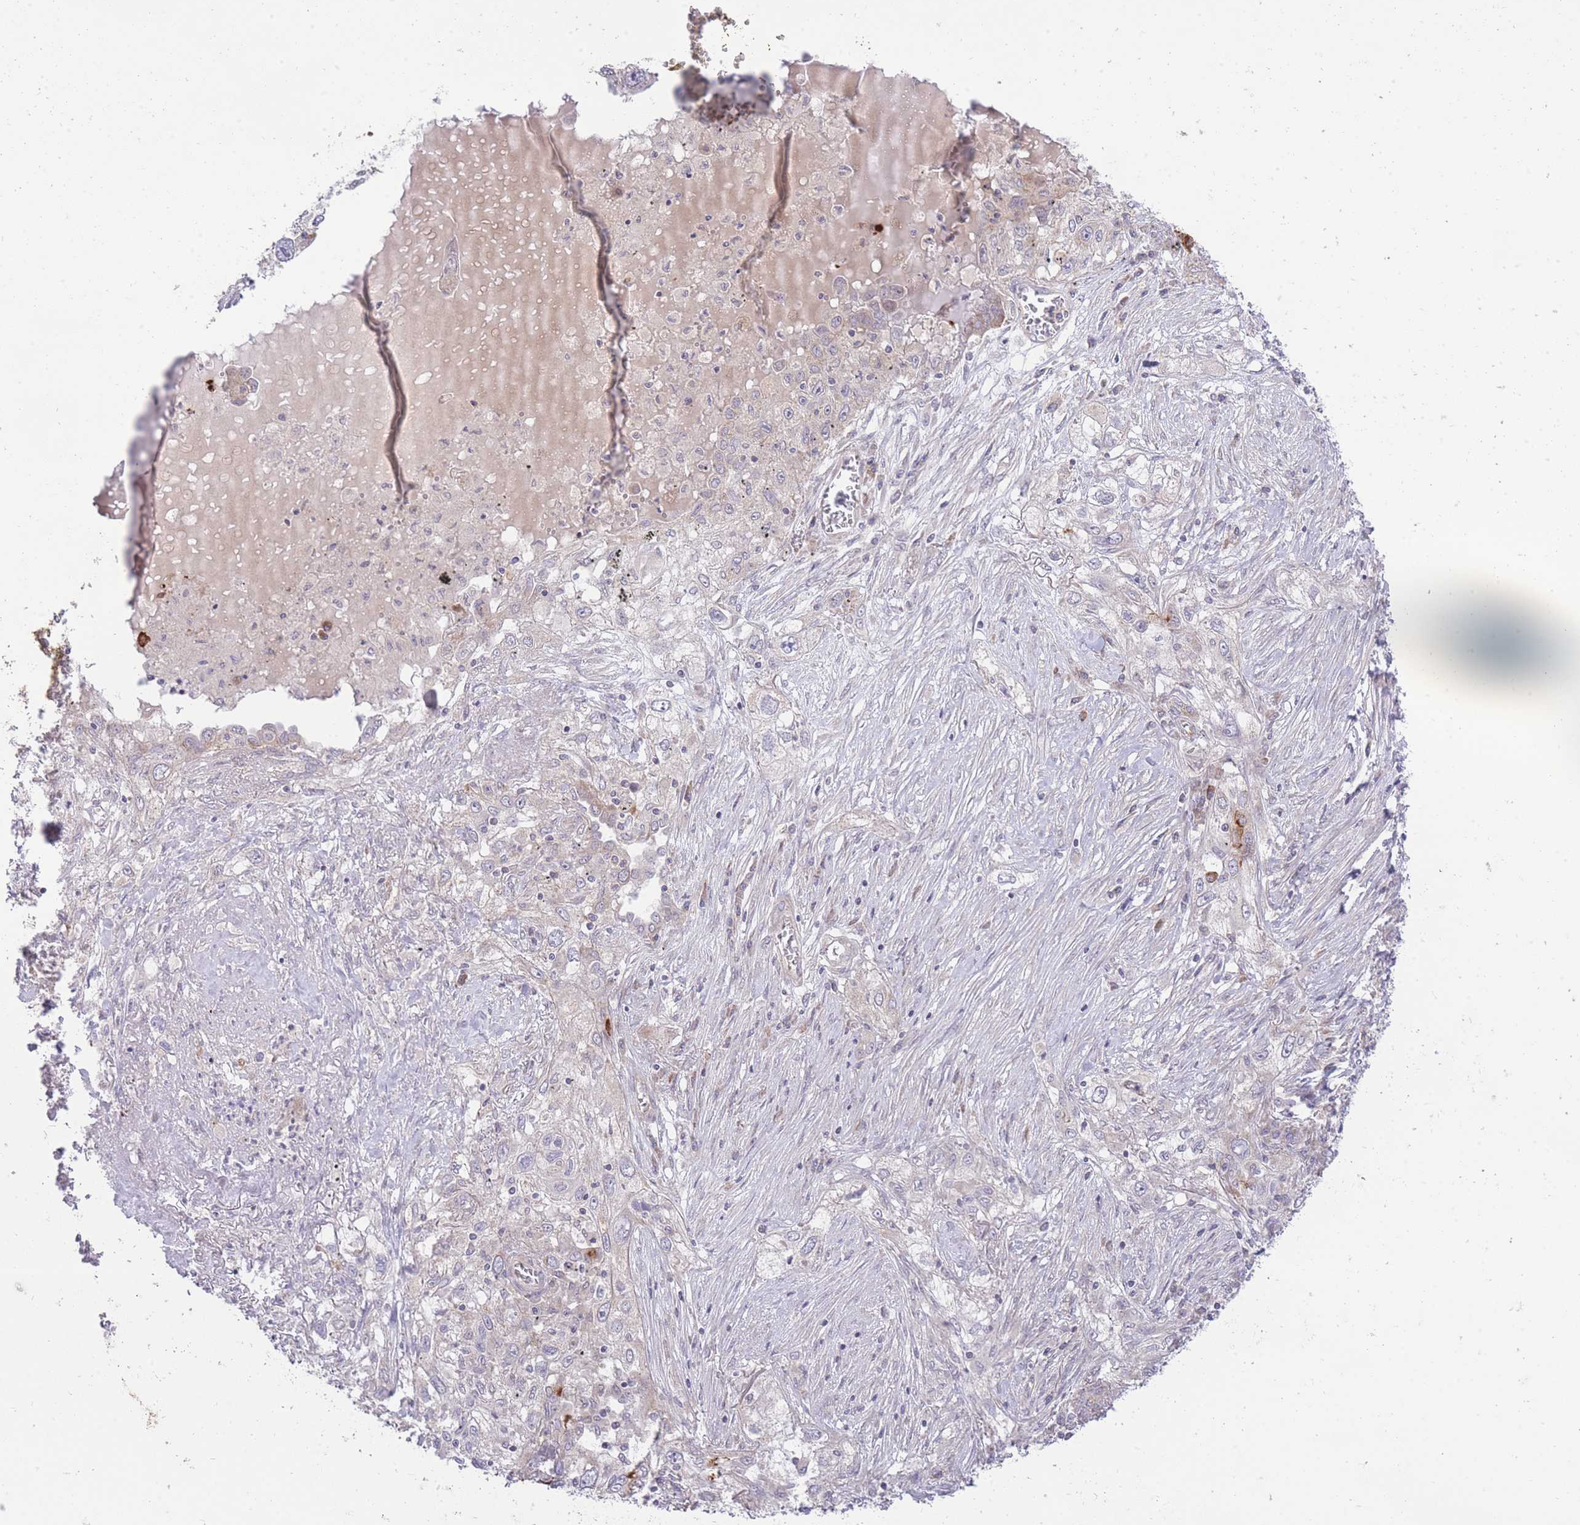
{"staining": {"intensity": "negative", "quantity": "none", "location": "none"}, "tissue": "lung cancer", "cell_type": "Tumor cells", "image_type": "cancer", "snomed": [{"axis": "morphology", "description": "Squamous cell carcinoma, NOS"}, {"axis": "topography", "description": "Lung"}], "caption": "IHC histopathology image of neoplastic tissue: lung cancer stained with DAB (3,3'-diaminobenzidine) exhibits no significant protein staining in tumor cells.", "gene": "ELOA2", "patient": {"sex": "female", "age": 69}}